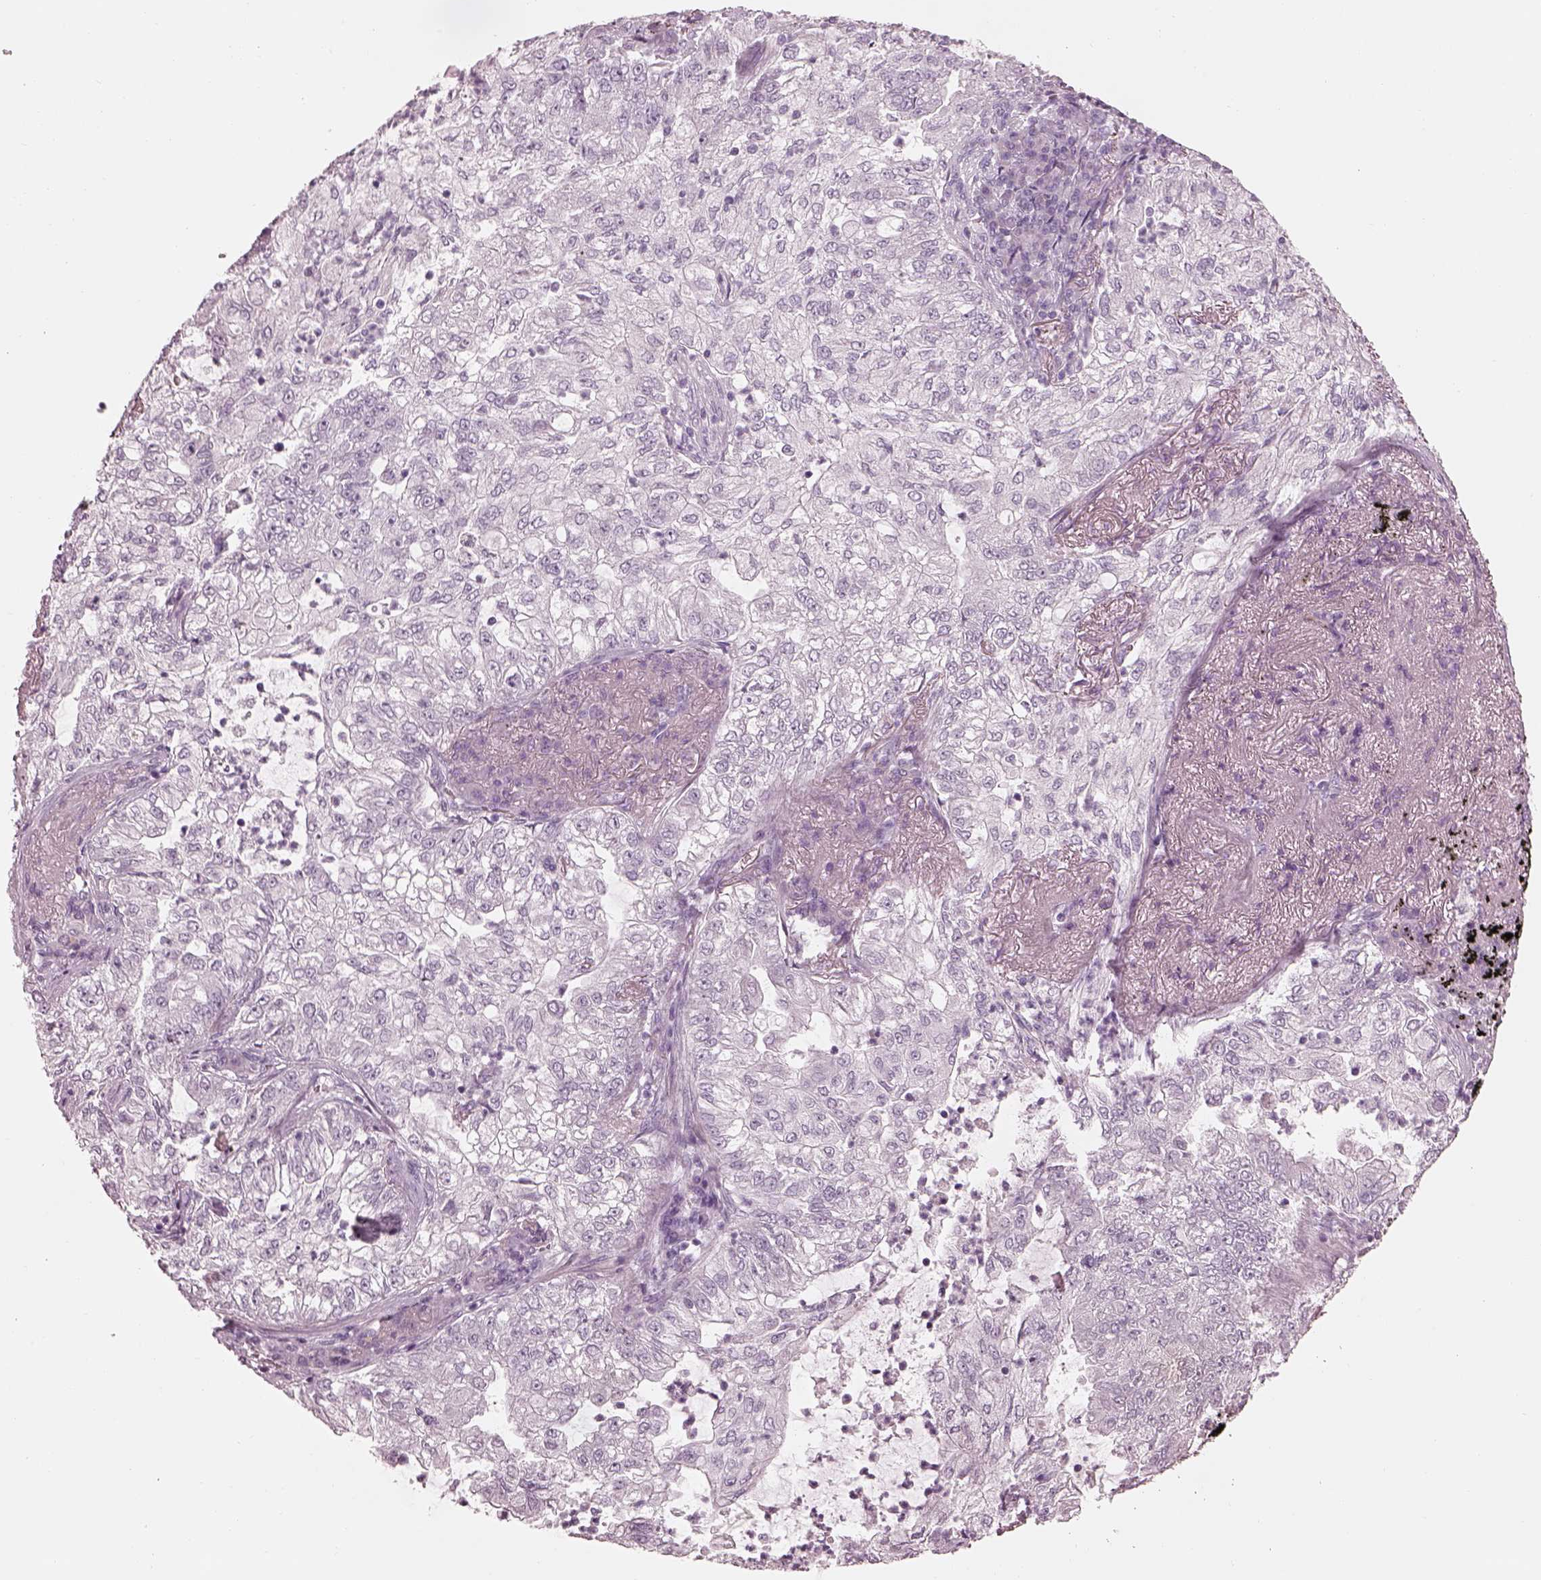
{"staining": {"intensity": "negative", "quantity": "none", "location": "none"}, "tissue": "lung cancer", "cell_type": "Tumor cells", "image_type": "cancer", "snomed": [{"axis": "morphology", "description": "Adenocarcinoma, NOS"}, {"axis": "topography", "description": "Lung"}], "caption": "High magnification brightfield microscopy of lung cancer (adenocarcinoma) stained with DAB (3,3'-diaminobenzidine) (brown) and counterstained with hematoxylin (blue): tumor cells show no significant staining. (Stains: DAB (3,3'-diaminobenzidine) immunohistochemistry (IHC) with hematoxylin counter stain, Microscopy: brightfield microscopy at high magnification).", "gene": "RSPH9", "patient": {"sex": "female", "age": 73}}